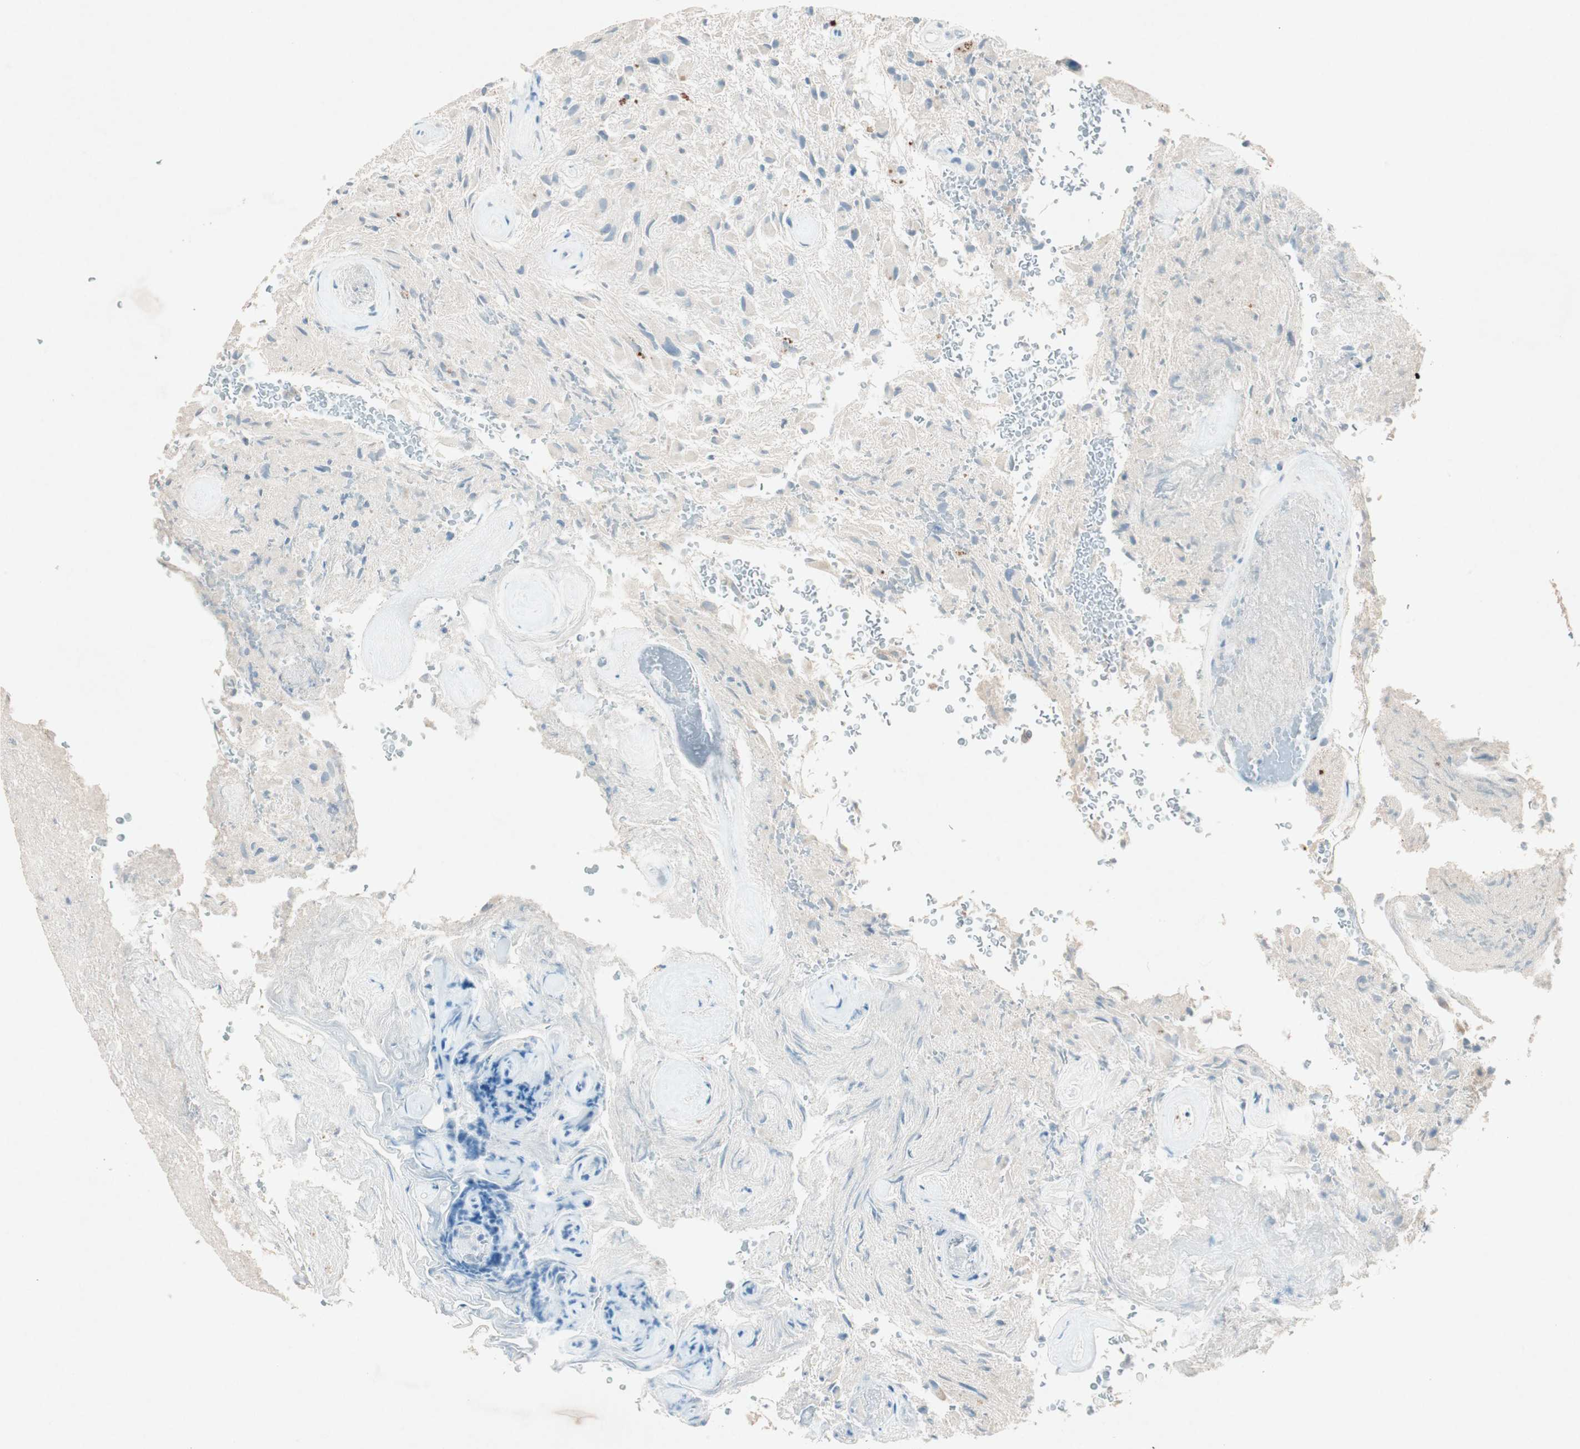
{"staining": {"intensity": "weak", "quantity": "<25%", "location": "cytoplasmic/membranous"}, "tissue": "glioma", "cell_type": "Tumor cells", "image_type": "cancer", "snomed": [{"axis": "morphology", "description": "Glioma, malignant, High grade"}, {"axis": "topography", "description": "Brain"}], "caption": "An image of malignant glioma (high-grade) stained for a protein reveals no brown staining in tumor cells.", "gene": "NKAIN1", "patient": {"sex": "male", "age": 71}}